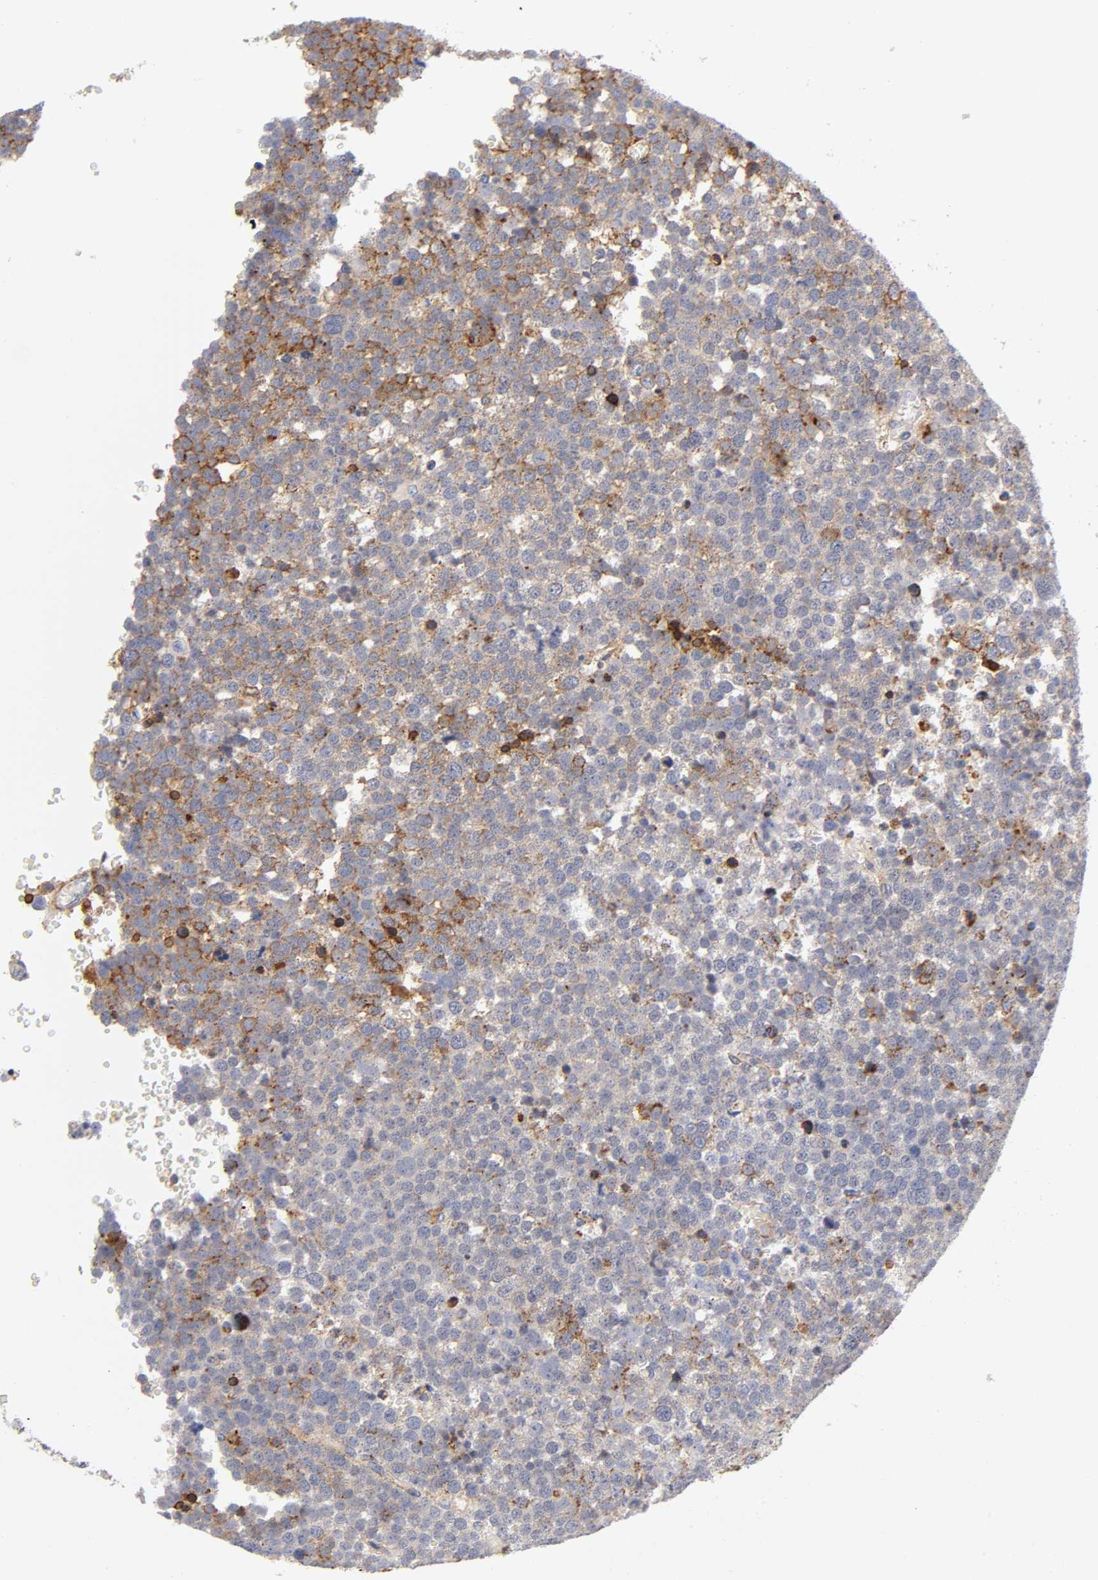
{"staining": {"intensity": "moderate", "quantity": "25%-75%", "location": "cytoplasmic/membranous"}, "tissue": "testis cancer", "cell_type": "Tumor cells", "image_type": "cancer", "snomed": [{"axis": "morphology", "description": "Seminoma, NOS"}, {"axis": "topography", "description": "Testis"}], "caption": "This is an image of immunohistochemistry (IHC) staining of seminoma (testis), which shows moderate expression in the cytoplasmic/membranous of tumor cells.", "gene": "ANXA7", "patient": {"sex": "male", "age": 71}}